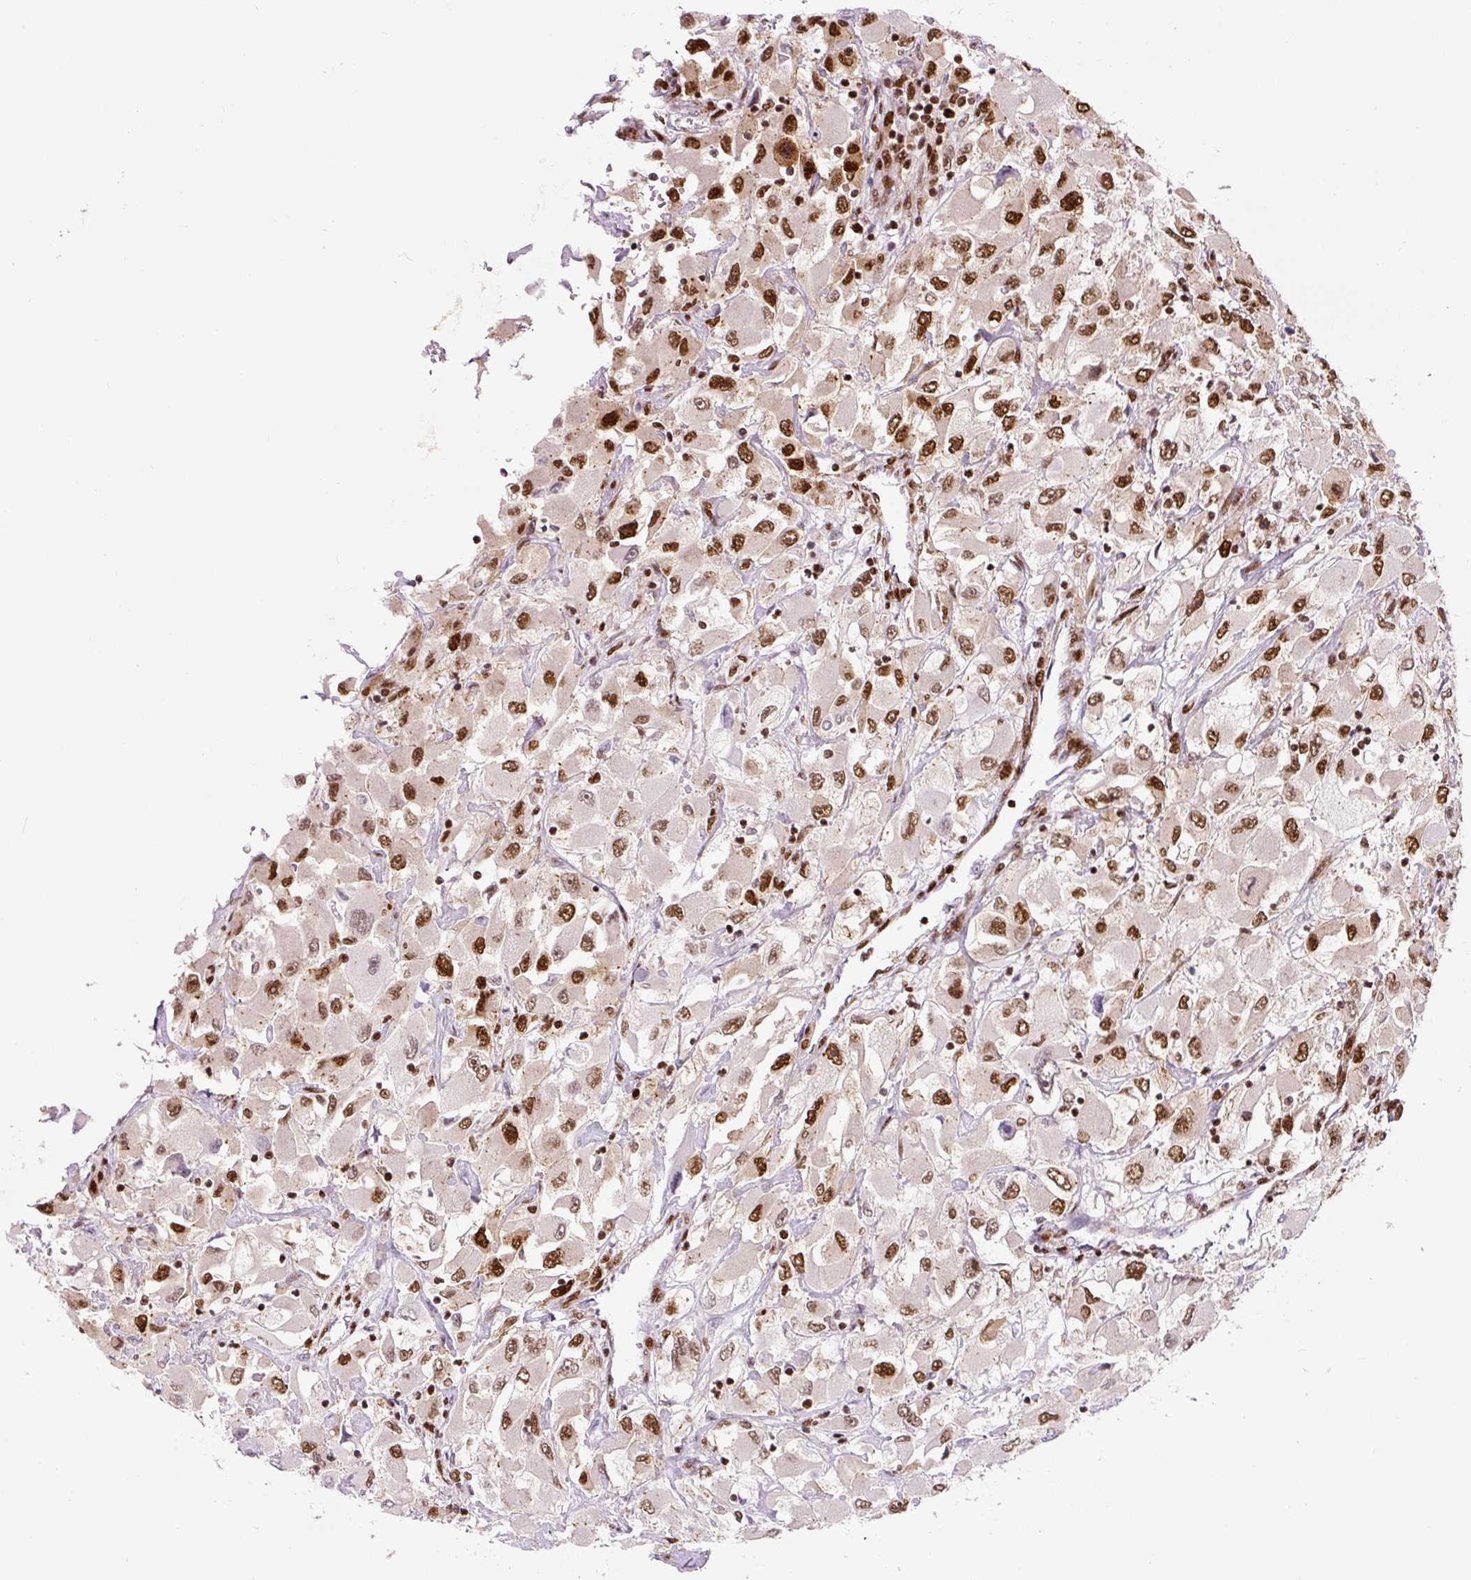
{"staining": {"intensity": "strong", "quantity": ">75%", "location": "nuclear"}, "tissue": "renal cancer", "cell_type": "Tumor cells", "image_type": "cancer", "snomed": [{"axis": "morphology", "description": "Adenocarcinoma, NOS"}, {"axis": "topography", "description": "Kidney"}], "caption": "Immunohistochemical staining of renal cancer (adenocarcinoma) reveals high levels of strong nuclear staining in approximately >75% of tumor cells. (Brightfield microscopy of DAB IHC at high magnification).", "gene": "FUS", "patient": {"sex": "female", "age": 52}}